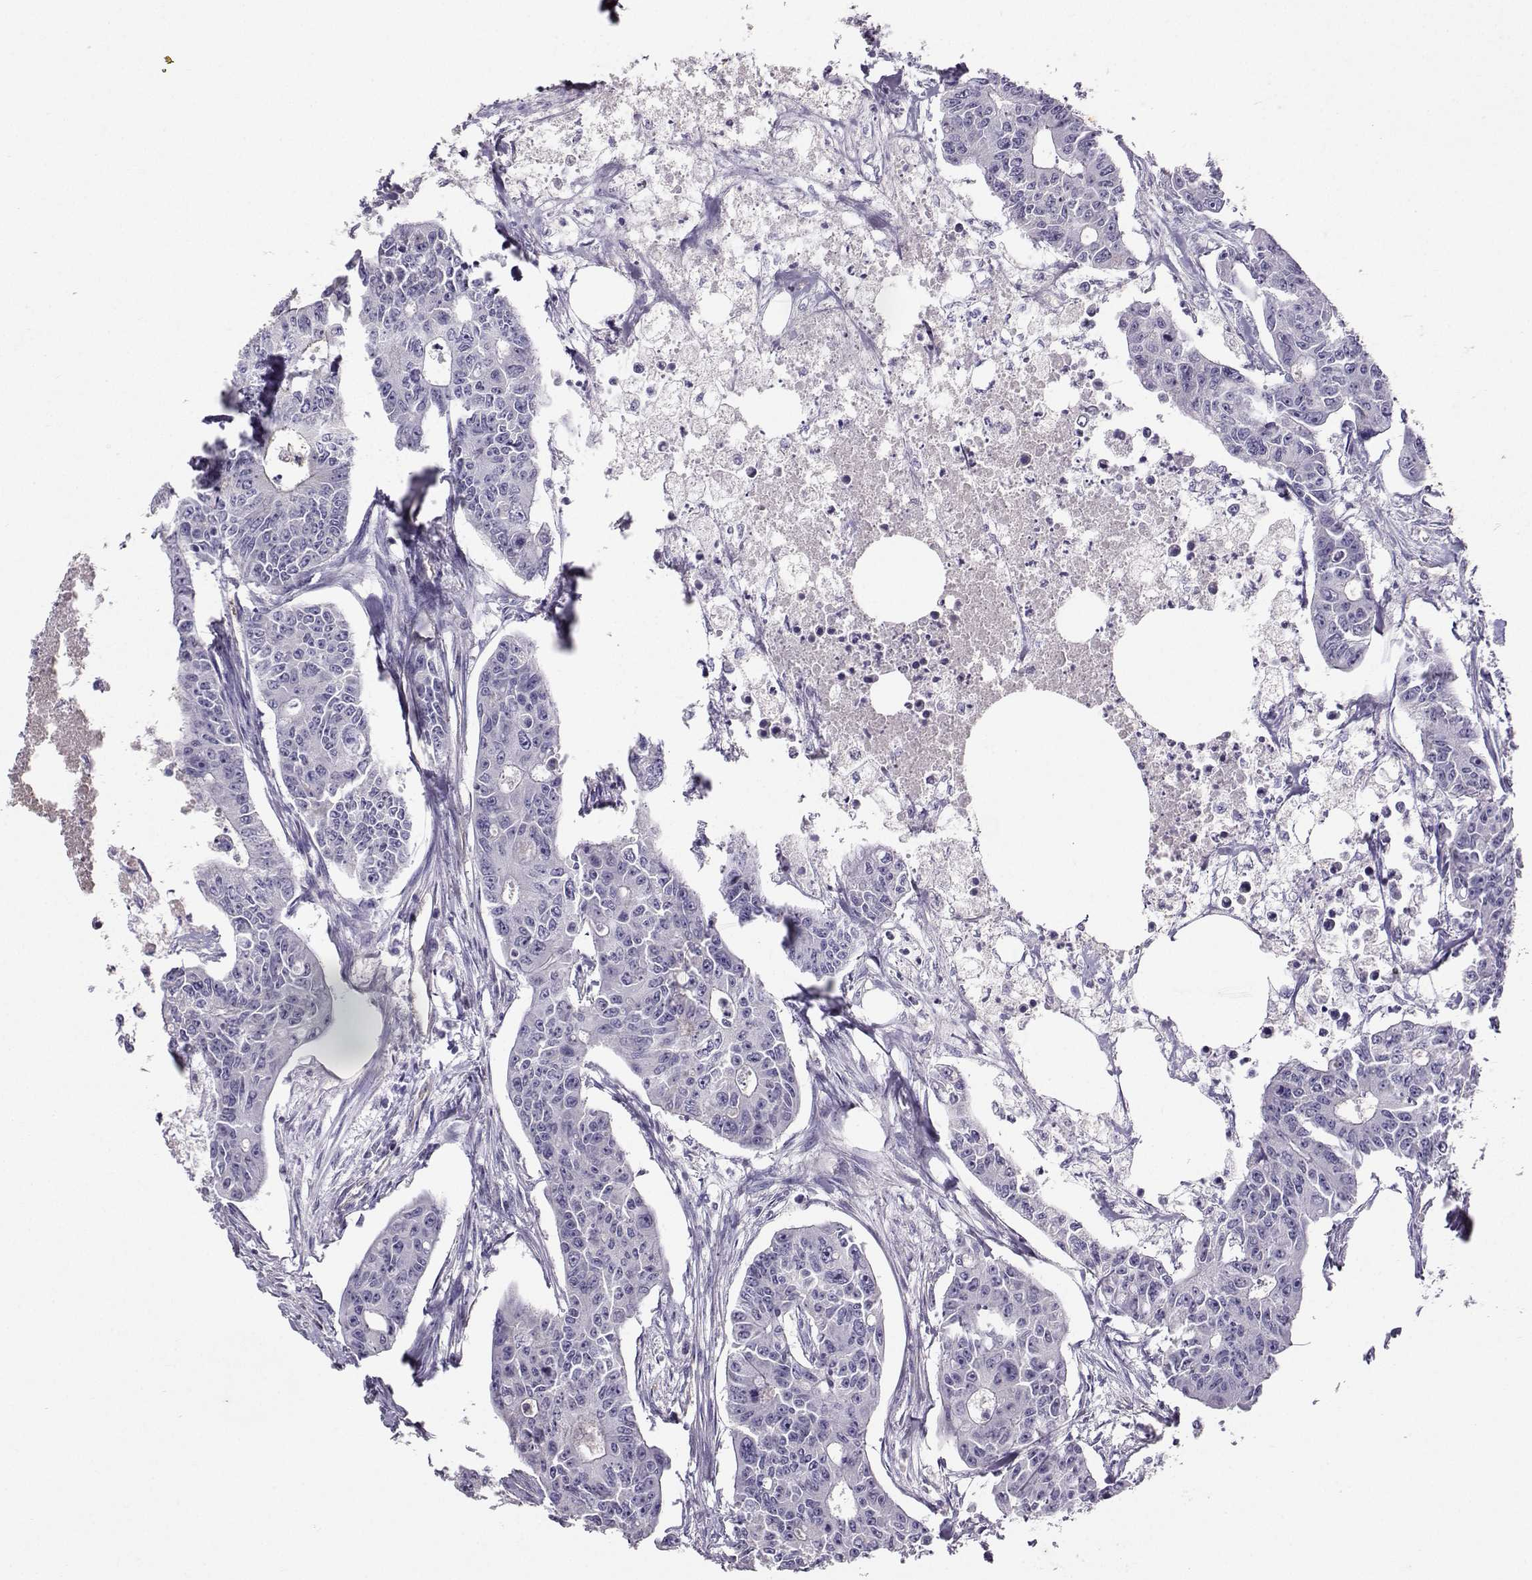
{"staining": {"intensity": "negative", "quantity": "none", "location": "none"}, "tissue": "colorectal cancer", "cell_type": "Tumor cells", "image_type": "cancer", "snomed": [{"axis": "morphology", "description": "Adenocarcinoma, NOS"}, {"axis": "topography", "description": "Colon"}], "caption": "Human adenocarcinoma (colorectal) stained for a protein using immunohistochemistry shows no staining in tumor cells.", "gene": "CLUL1", "patient": {"sex": "male", "age": 70}}